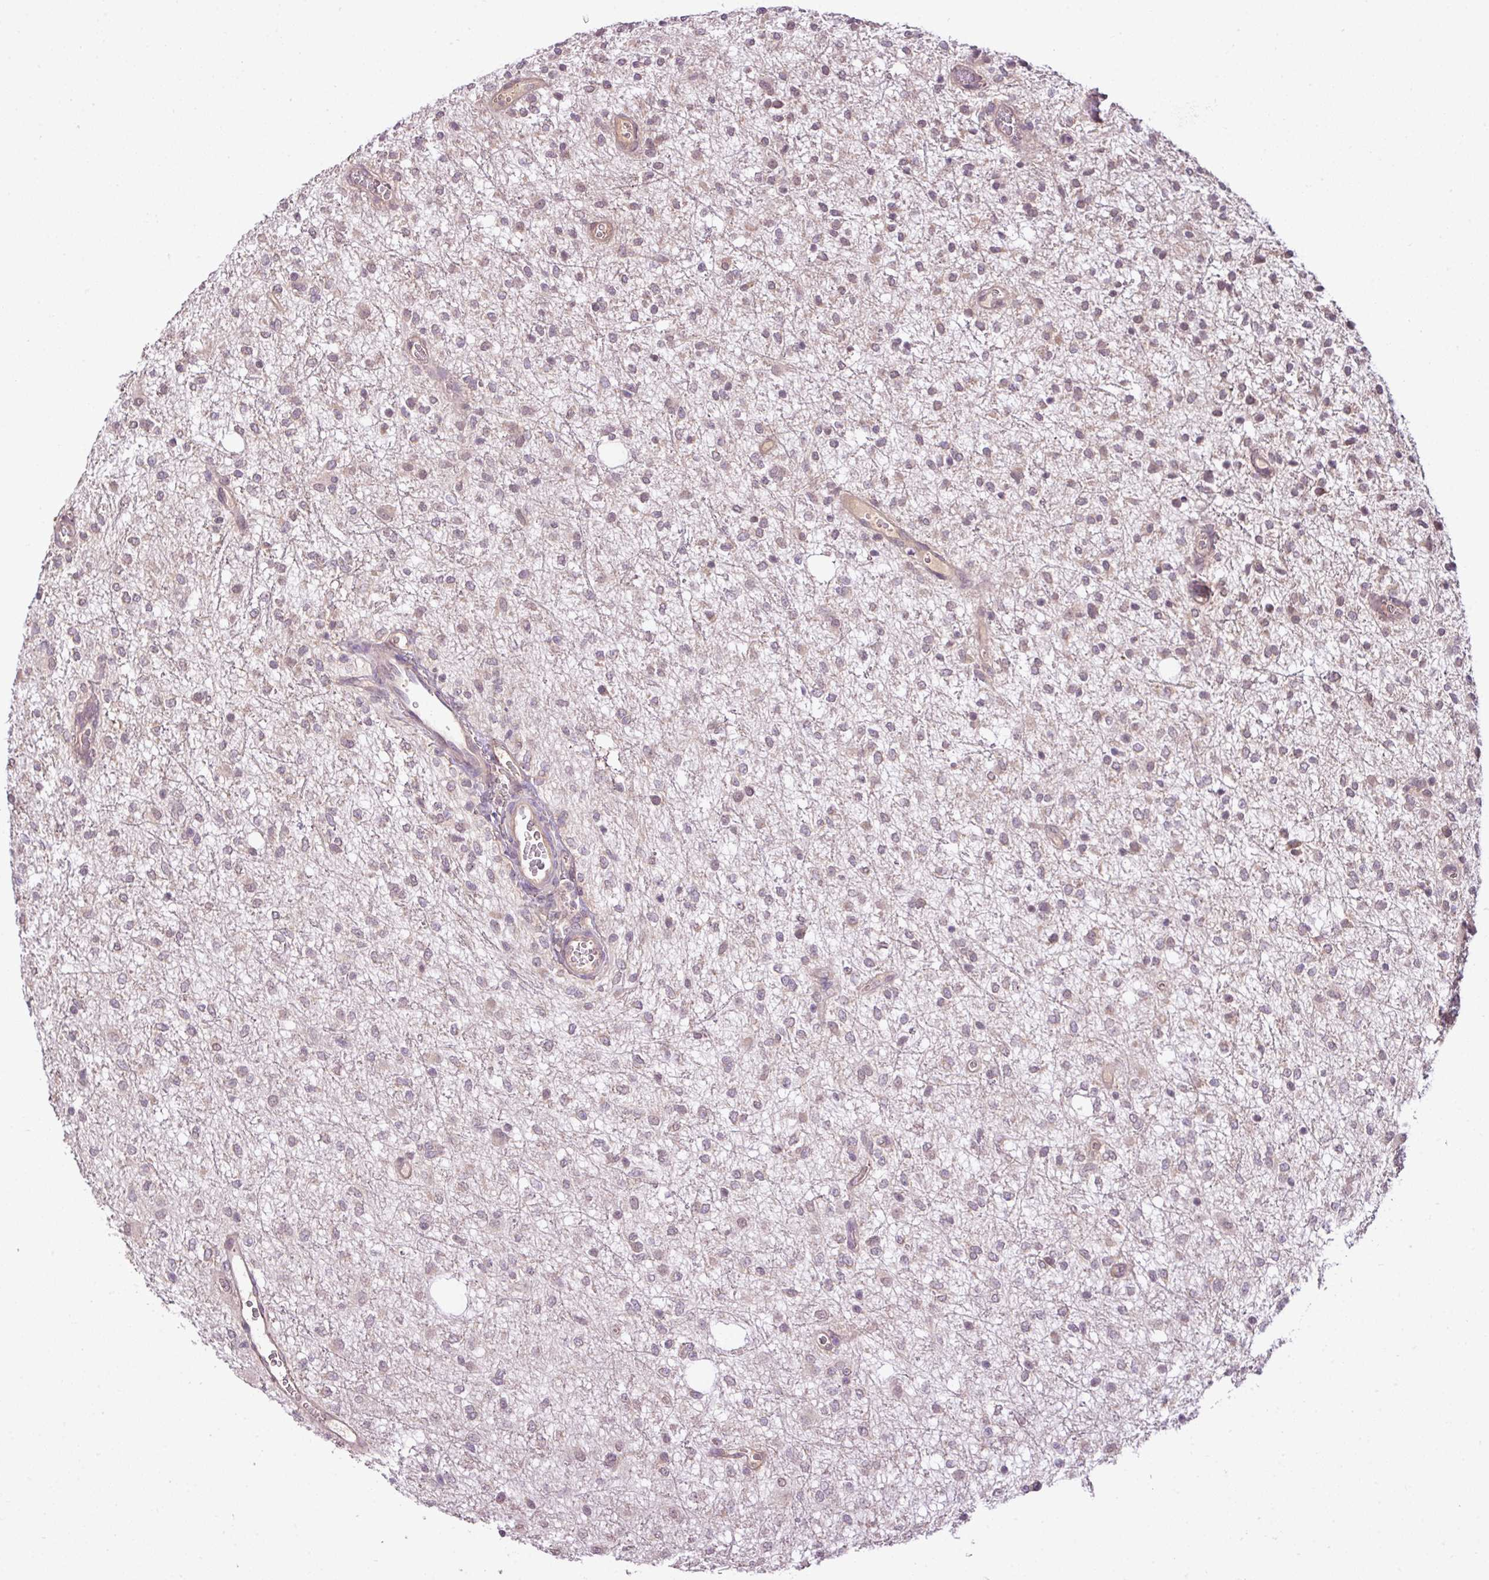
{"staining": {"intensity": "weak", "quantity": "<25%", "location": "cytoplasmic/membranous"}, "tissue": "glioma", "cell_type": "Tumor cells", "image_type": "cancer", "snomed": [{"axis": "morphology", "description": "Glioma, malignant, Low grade"}, {"axis": "topography", "description": "Cerebellum"}], "caption": "Immunohistochemistry (IHC) of glioma reveals no expression in tumor cells.", "gene": "DNAAF4", "patient": {"sex": "female", "age": 5}}